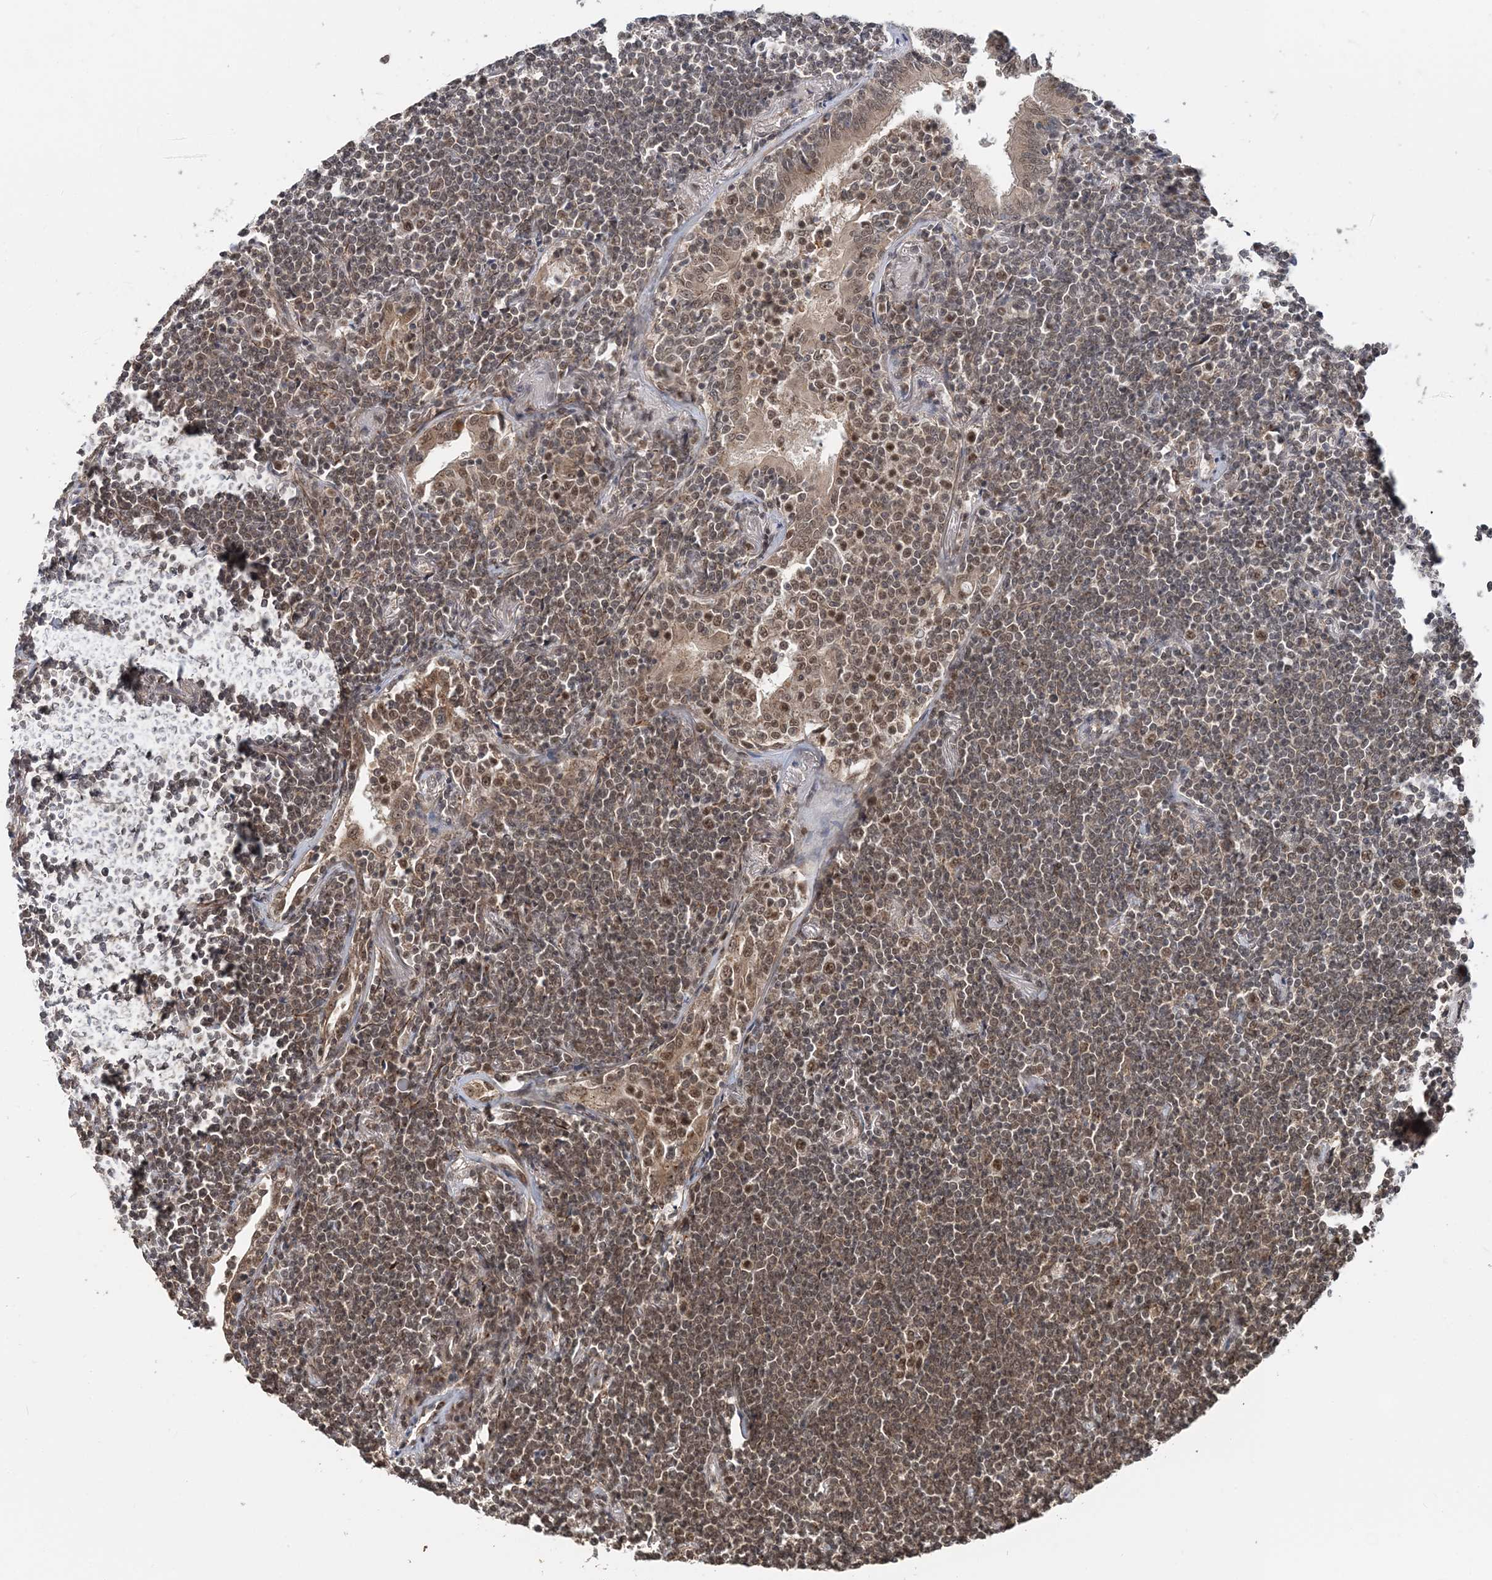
{"staining": {"intensity": "moderate", "quantity": "<25%", "location": "nuclear"}, "tissue": "lymphoma", "cell_type": "Tumor cells", "image_type": "cancer", "snomed": [{"axis": "morphology", "description": "Malignant lymphoma, non-Hodgkin's type, Low grade"}, {"axis": "topography", "description": "Lung"}], "caption": "Immunohistochemical staining of low-grade malignant lymphoma, non-Hodgkin's type shows low levels of moderate nuclear protein staining in about <25% of tumor cells.", "gene": "TSHZ2", "patient": {"sex": "female", "age": 71}}